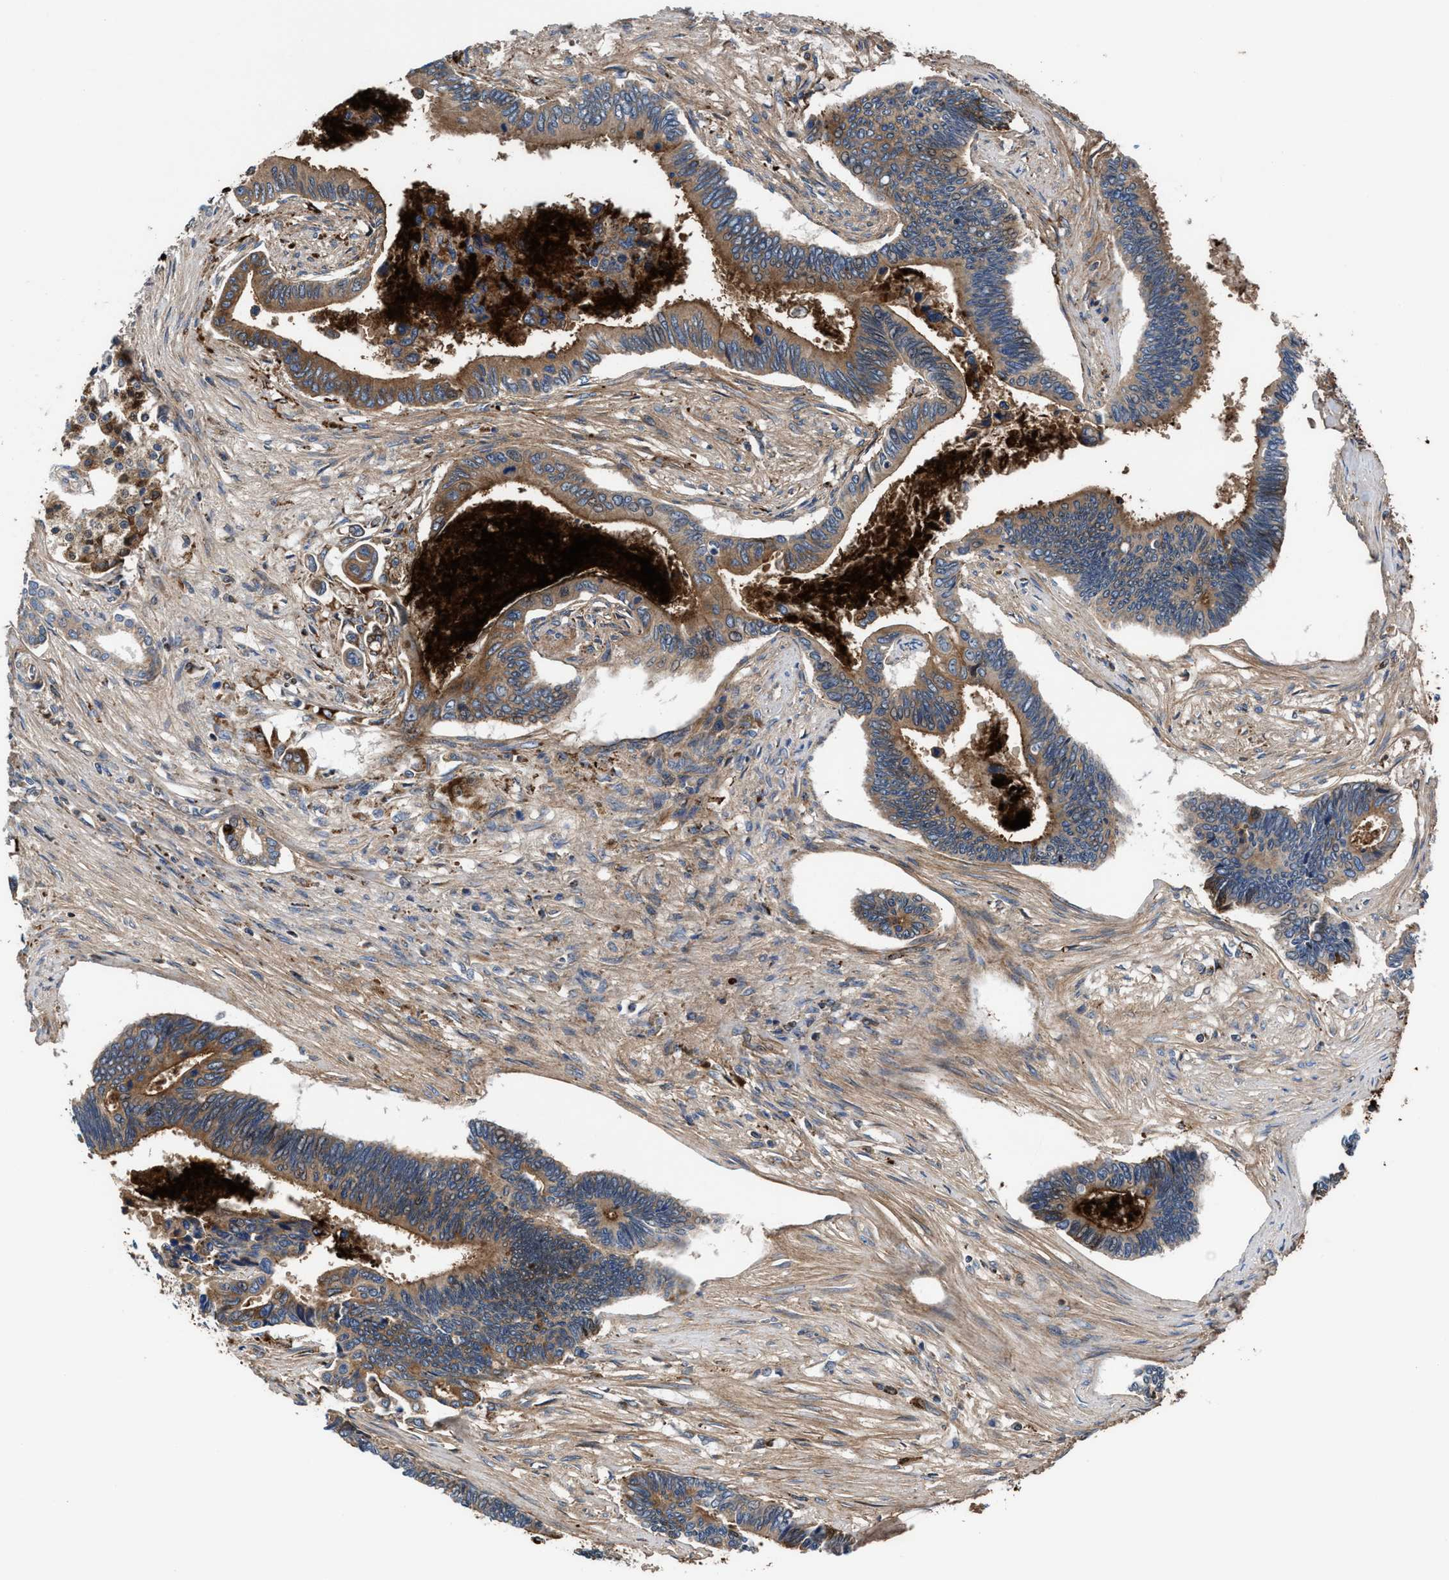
{"staining": {"intensity": "moderate", "quantity": ">75%", "location": "cytoplasmic/membranous"}, "tissue": "pancreatic cancer", "cell_type": "Tumor cells", "image_type": "cancer", "snomed": [{"axis": "morphology", "description": "Adenocarcinoma, NOS"}, {"axis": "topography", "description": "Pancreas"}], "caption": "Pancreatic cancer (adenocarcinoma) stained with a protein marker displays moderate staining in tumor cells.", "gene": "PRR15L", "patient": {"sex": "female", "age": 70}}